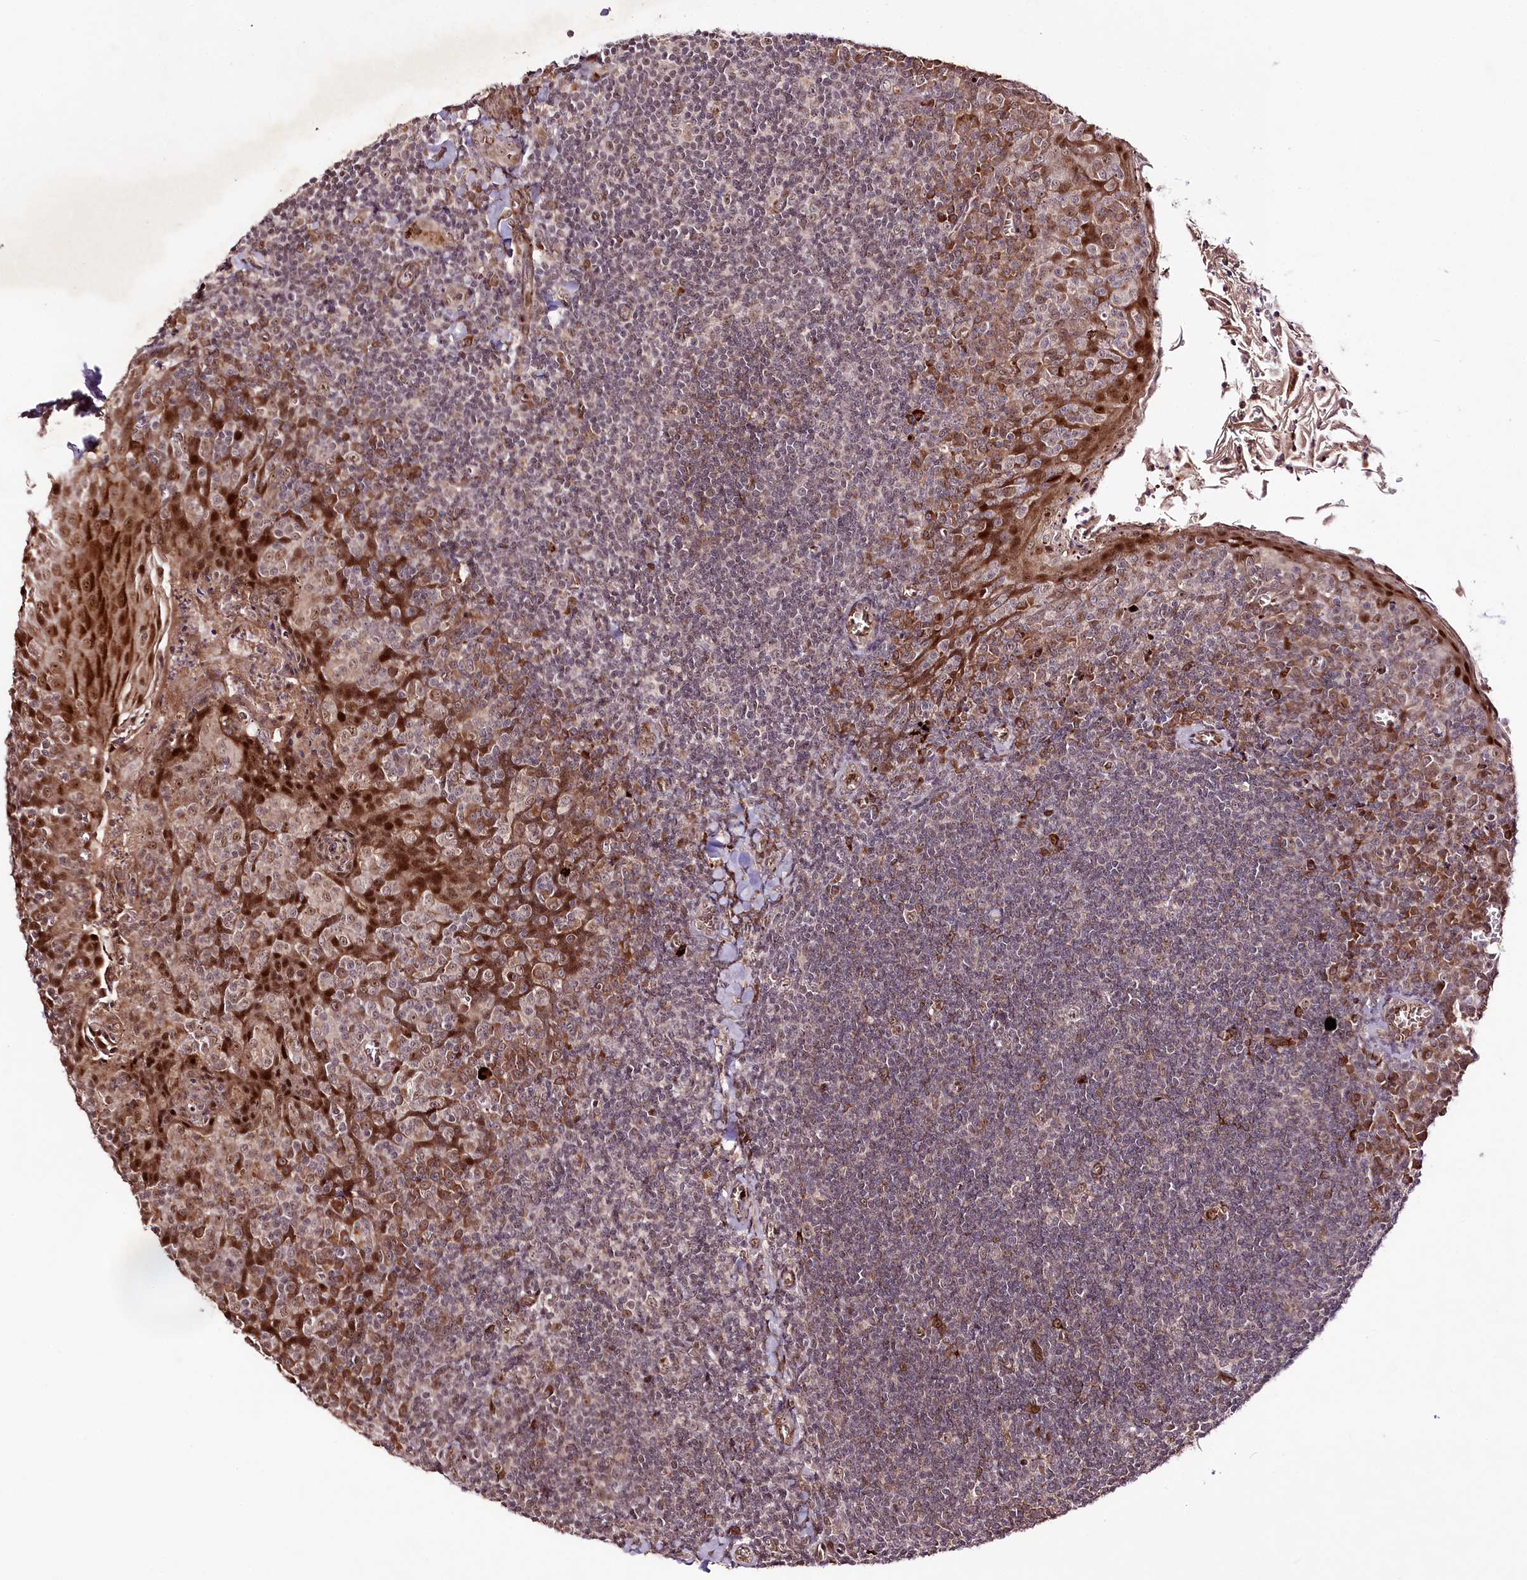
{"staining": {"intensity": "moderate", "quantity": ">75%", "location": "nuclear"}, "tissue": "tonsil", "cell_type": "Germinal center cells", "image_type": "normal", "snomed": [{"axis": "morphology", "description": "Normal tissue, NOS"}, {"axis": "topography", "description": "Tonsil"}], "caption": "Protein expression by IHC demonstrates moderate nuclear expression in approximately >75% of germinal center cells in benign tonsil.", "gene": "DMP1", "patient": {"sex": "male", "age": 27}}